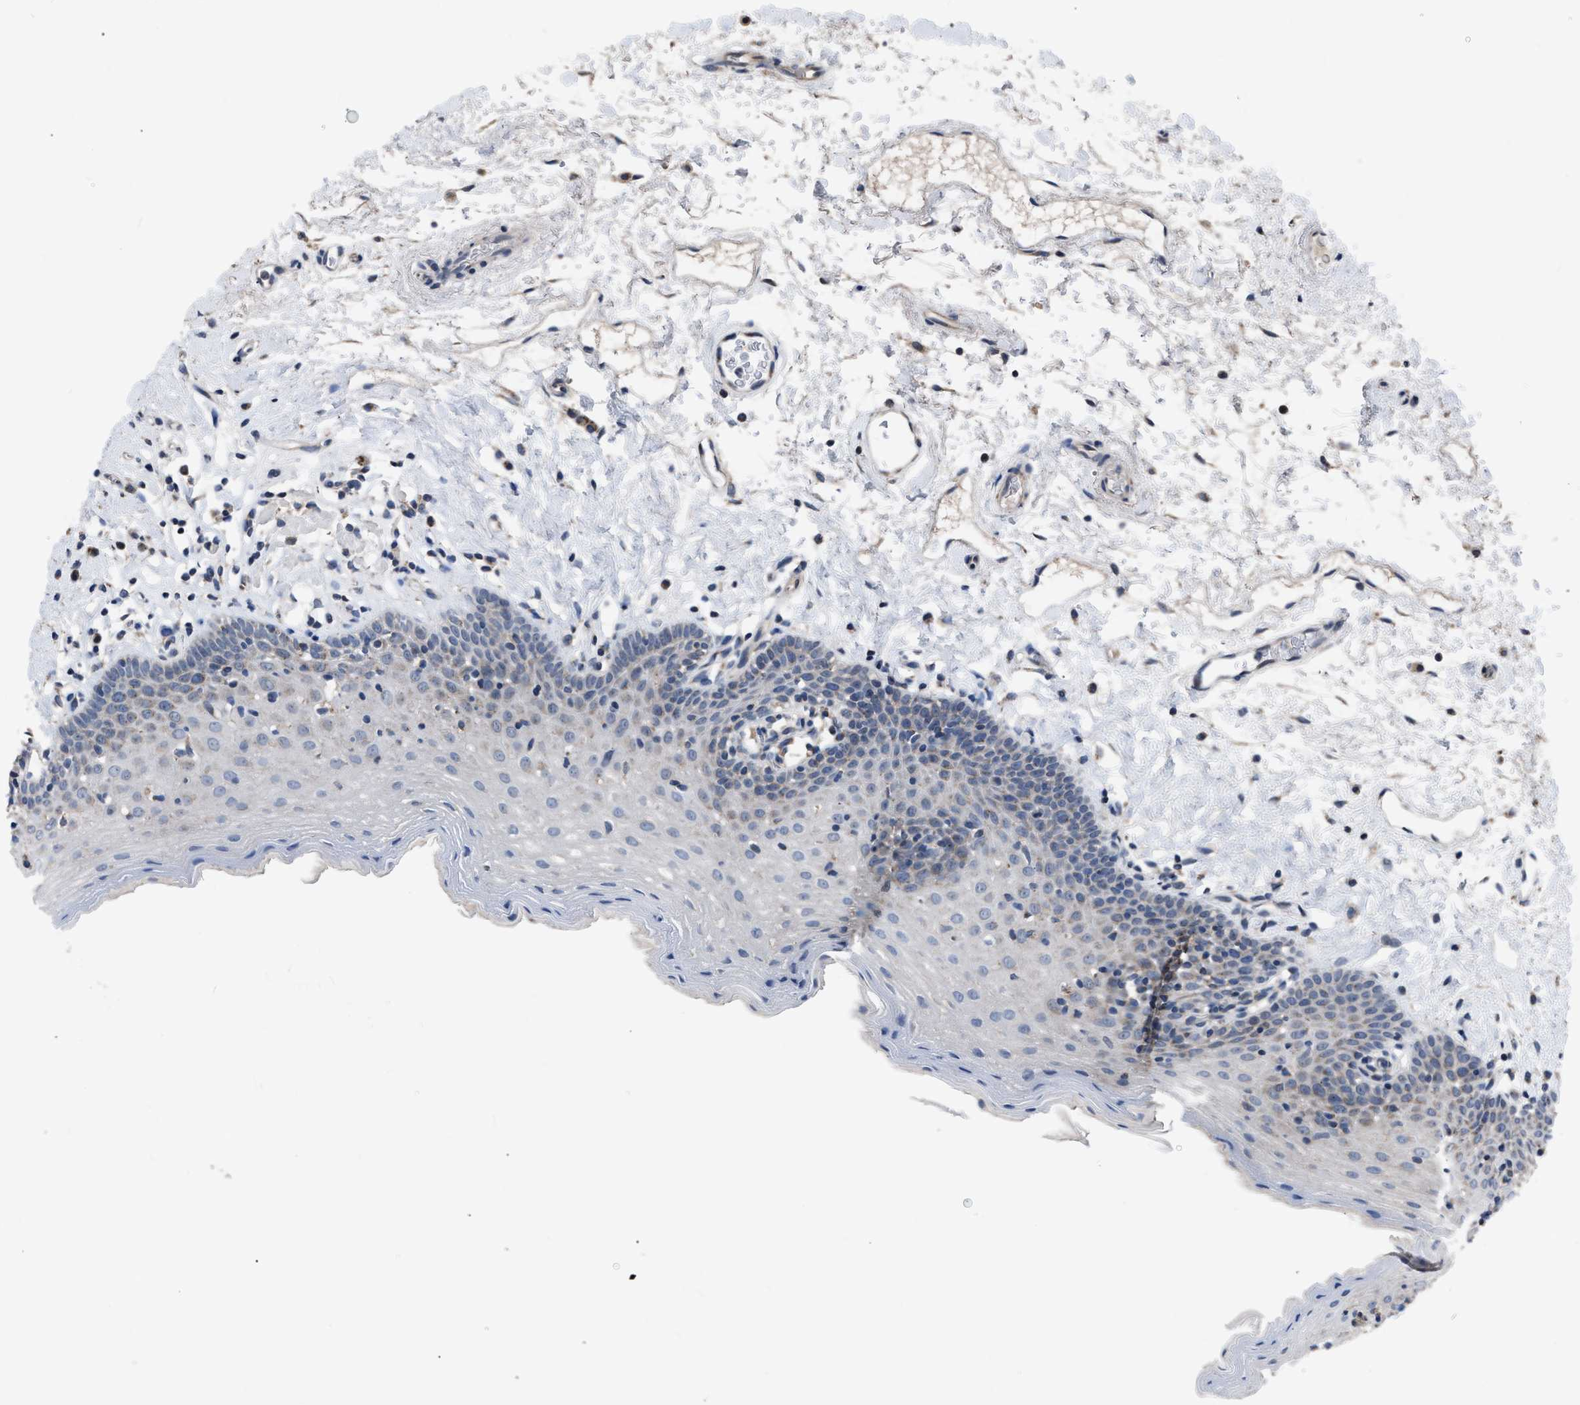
{"staining": {"intensity": "negative", "quantity": "none", "location": "none"}, "tissue": "oral mucosa", "cell_type": "Squamous epithelial cells", "image_type": "normal", "snomed": [{"axis": "morphology", "description": "Normal tissue, NOS"}, {"axis": "topography", "description": "Oral tissue"}], "caption": "Squamous epithelial cells are negative for brown protein staining in unremarkable oral mucosa. (Immunohistochemistry, brightfield microscopy, high magnification).", "gene": "DDX56", "patient": {"sex": "male", "age": 66}}